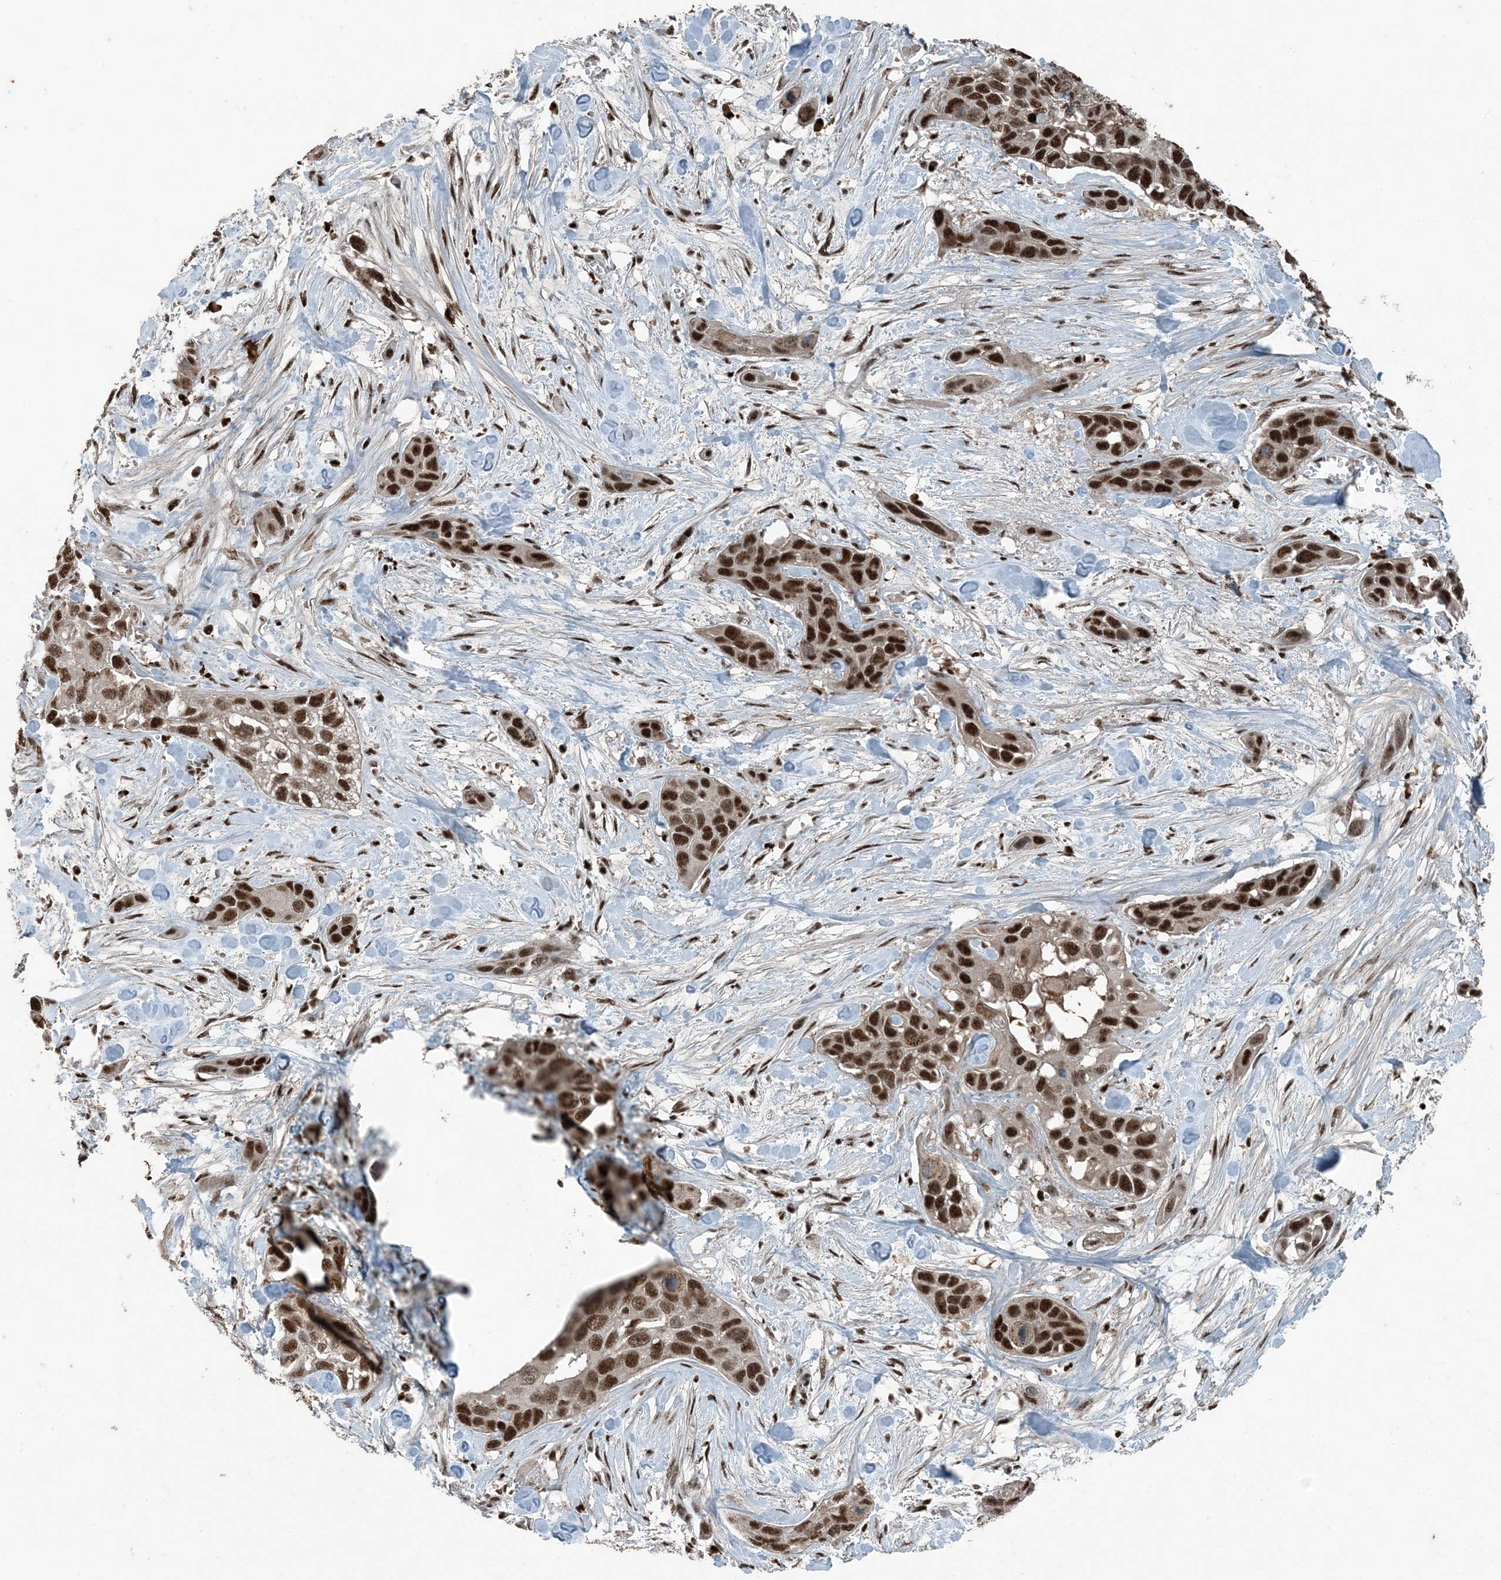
{"staining": {"intensity": "strong", "quantity": ">75%", "location": "nuclear"}, "tissue": "pancreatic cancer", "cell_type": "Tumor cells", "image_type": "cancer", "snomed": [{"axis": "morphology", "description": "Adenocarcinoma, NOS"}, {"axis": "topography", "description": "Pancreas"}], "caption": "Pancreatic cancer (adenocarcinoma) stained with DAB (3,3'-diaminobenzidine) immunohistochemistry demonstrates high levels of strong nuclear staining in approximately >75% of tumor cells. The protein is shown in brown color, while the nuclei are stained blue.", "gene": "TADA2B", "patient": {"sex": "female", "age": 60}}